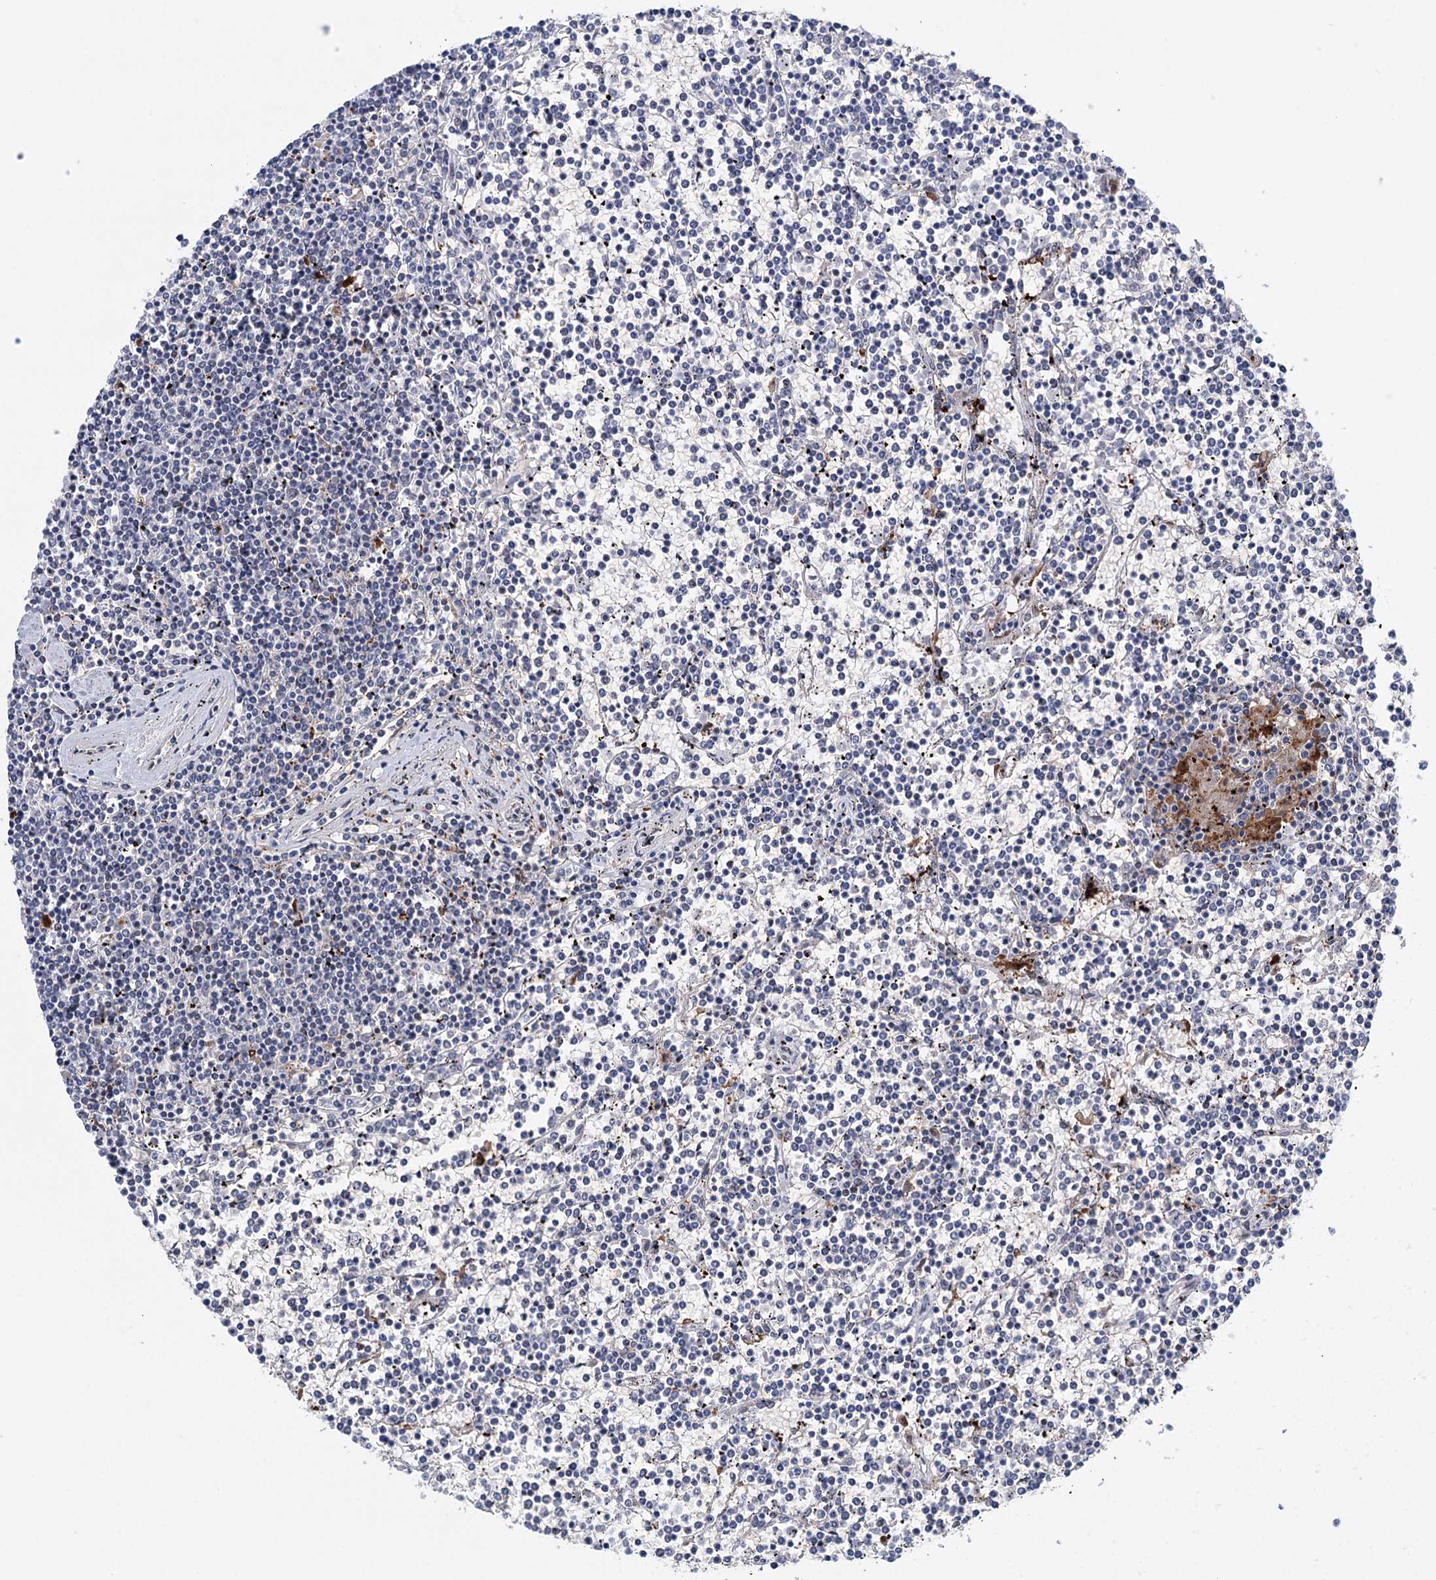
{"staining": {"intensity": "negative", "quantity": "none", "location": "none"}, "tissue": "lymphoma", "cell_type": "Tumor cells", "image_type": "cancer", "snomed": [{"axis": "morphology", "description": "Malignant lymphoma, non-Hodgkin's type, Low grade"}, {"axis": "topography", "description": "Spleen"}], "caption": "High power microscopy image of an immunohistochemistry (IHC) image of low-grade malignant lymphoma, non-Hodgkin's type, revealing no significant expression in tumor cells.", "gene": "FAM53A", "patient": {"sex": "female", "age": 19}}